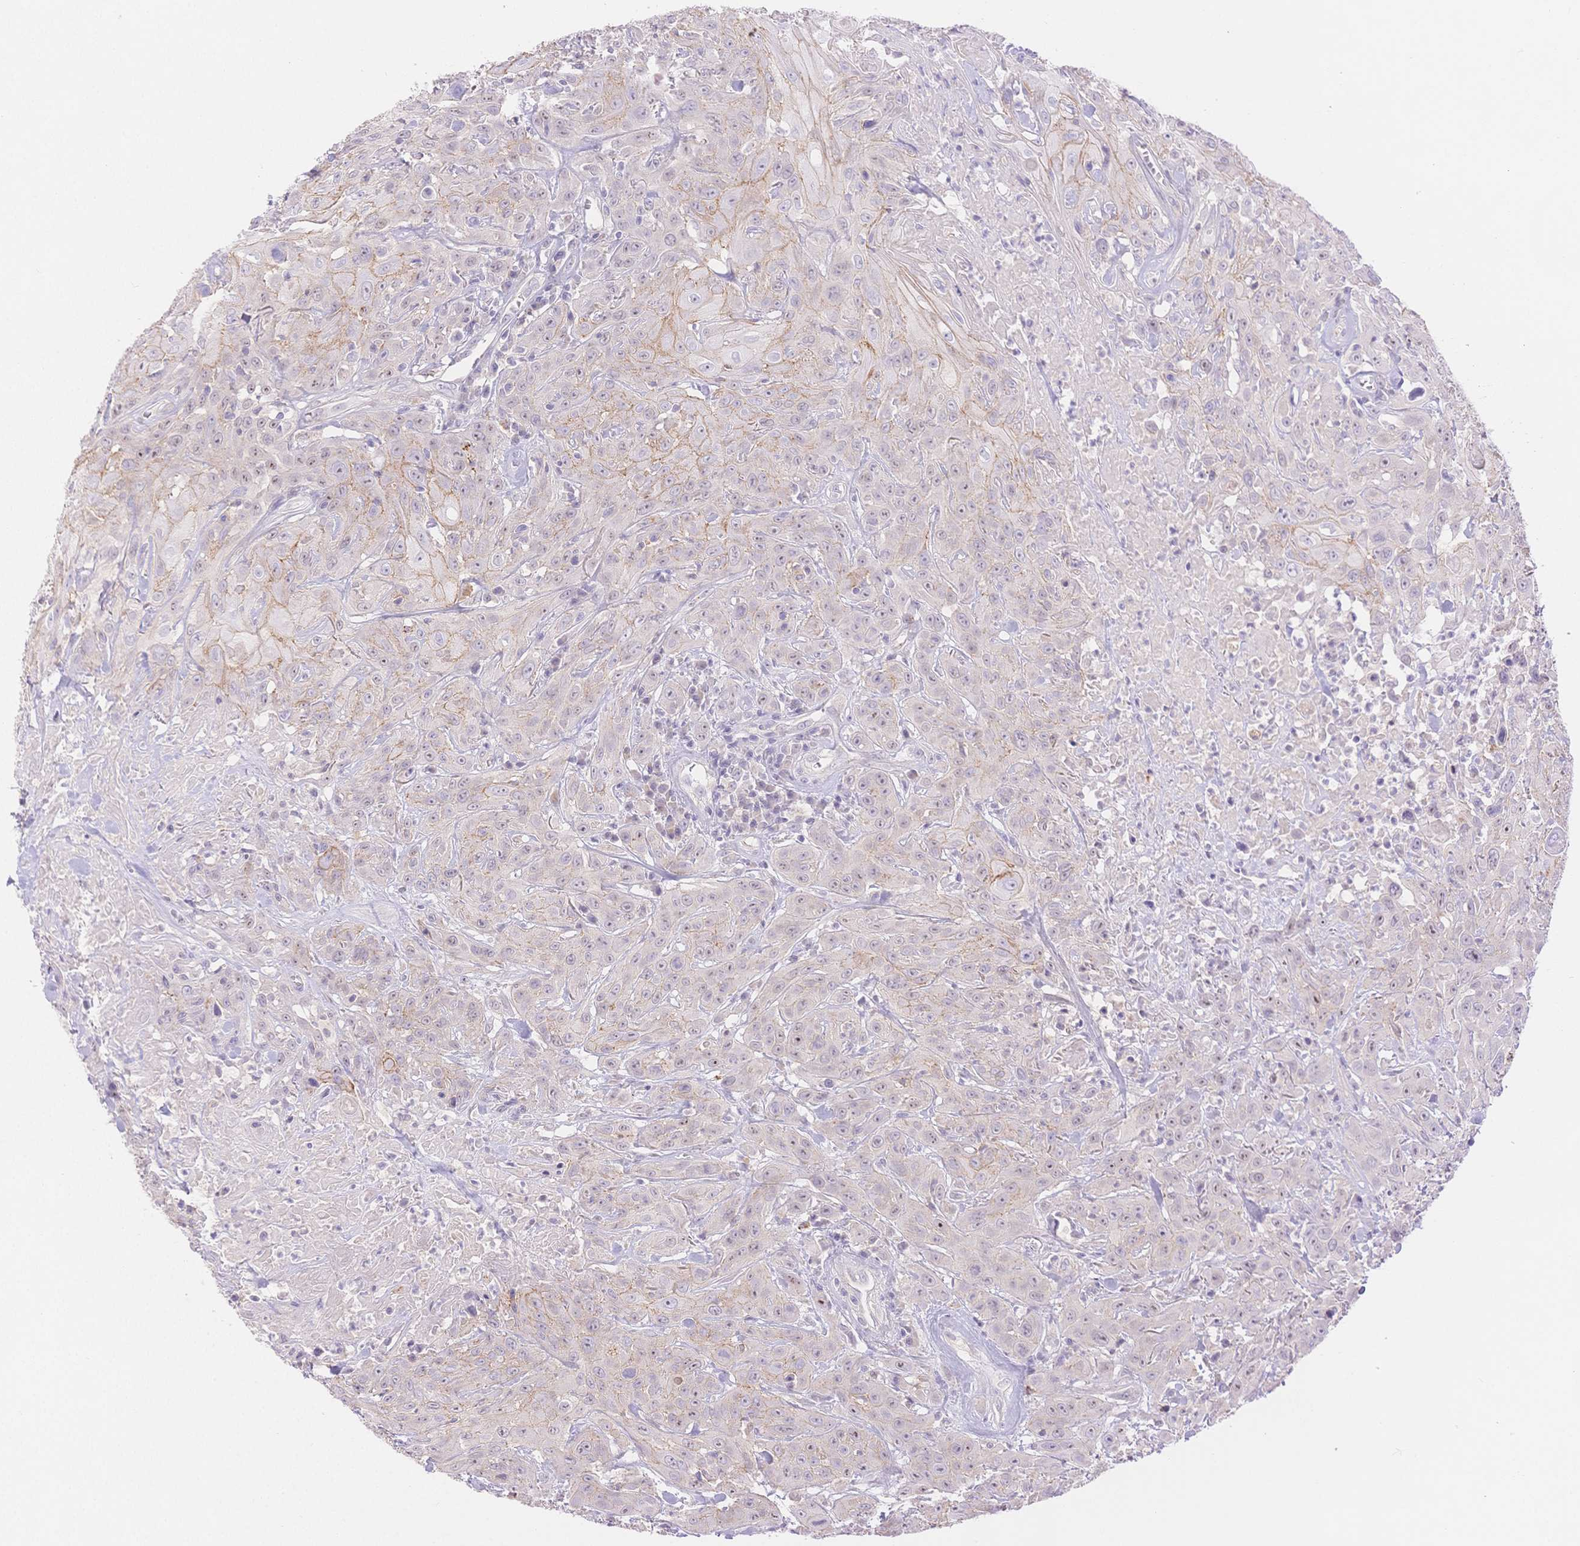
{"staining": {"intensity": "moderate", "quantity": "<25%", "location": "cytoplasmic/membranous"}, "tissue": "head and neck cancer", "cell_type": "Tumor cells", "image_type": "cancer", "snomed": [{"axis": "morphology", "description": "Squamous cell carcinoma, NOS"}, {"axis": "topography", "description": "Skin"}, {"axis": "topography", "description": "Head-Neck"}], "caption": "Head and neck cancer was stained to show a protein in brown. There is low levels of moderate cytoplasmic/membranous positivity in approximately <25% of tumor cells.", "gene": "WDR54", "patient": {"sex": "male", "age": 80}}